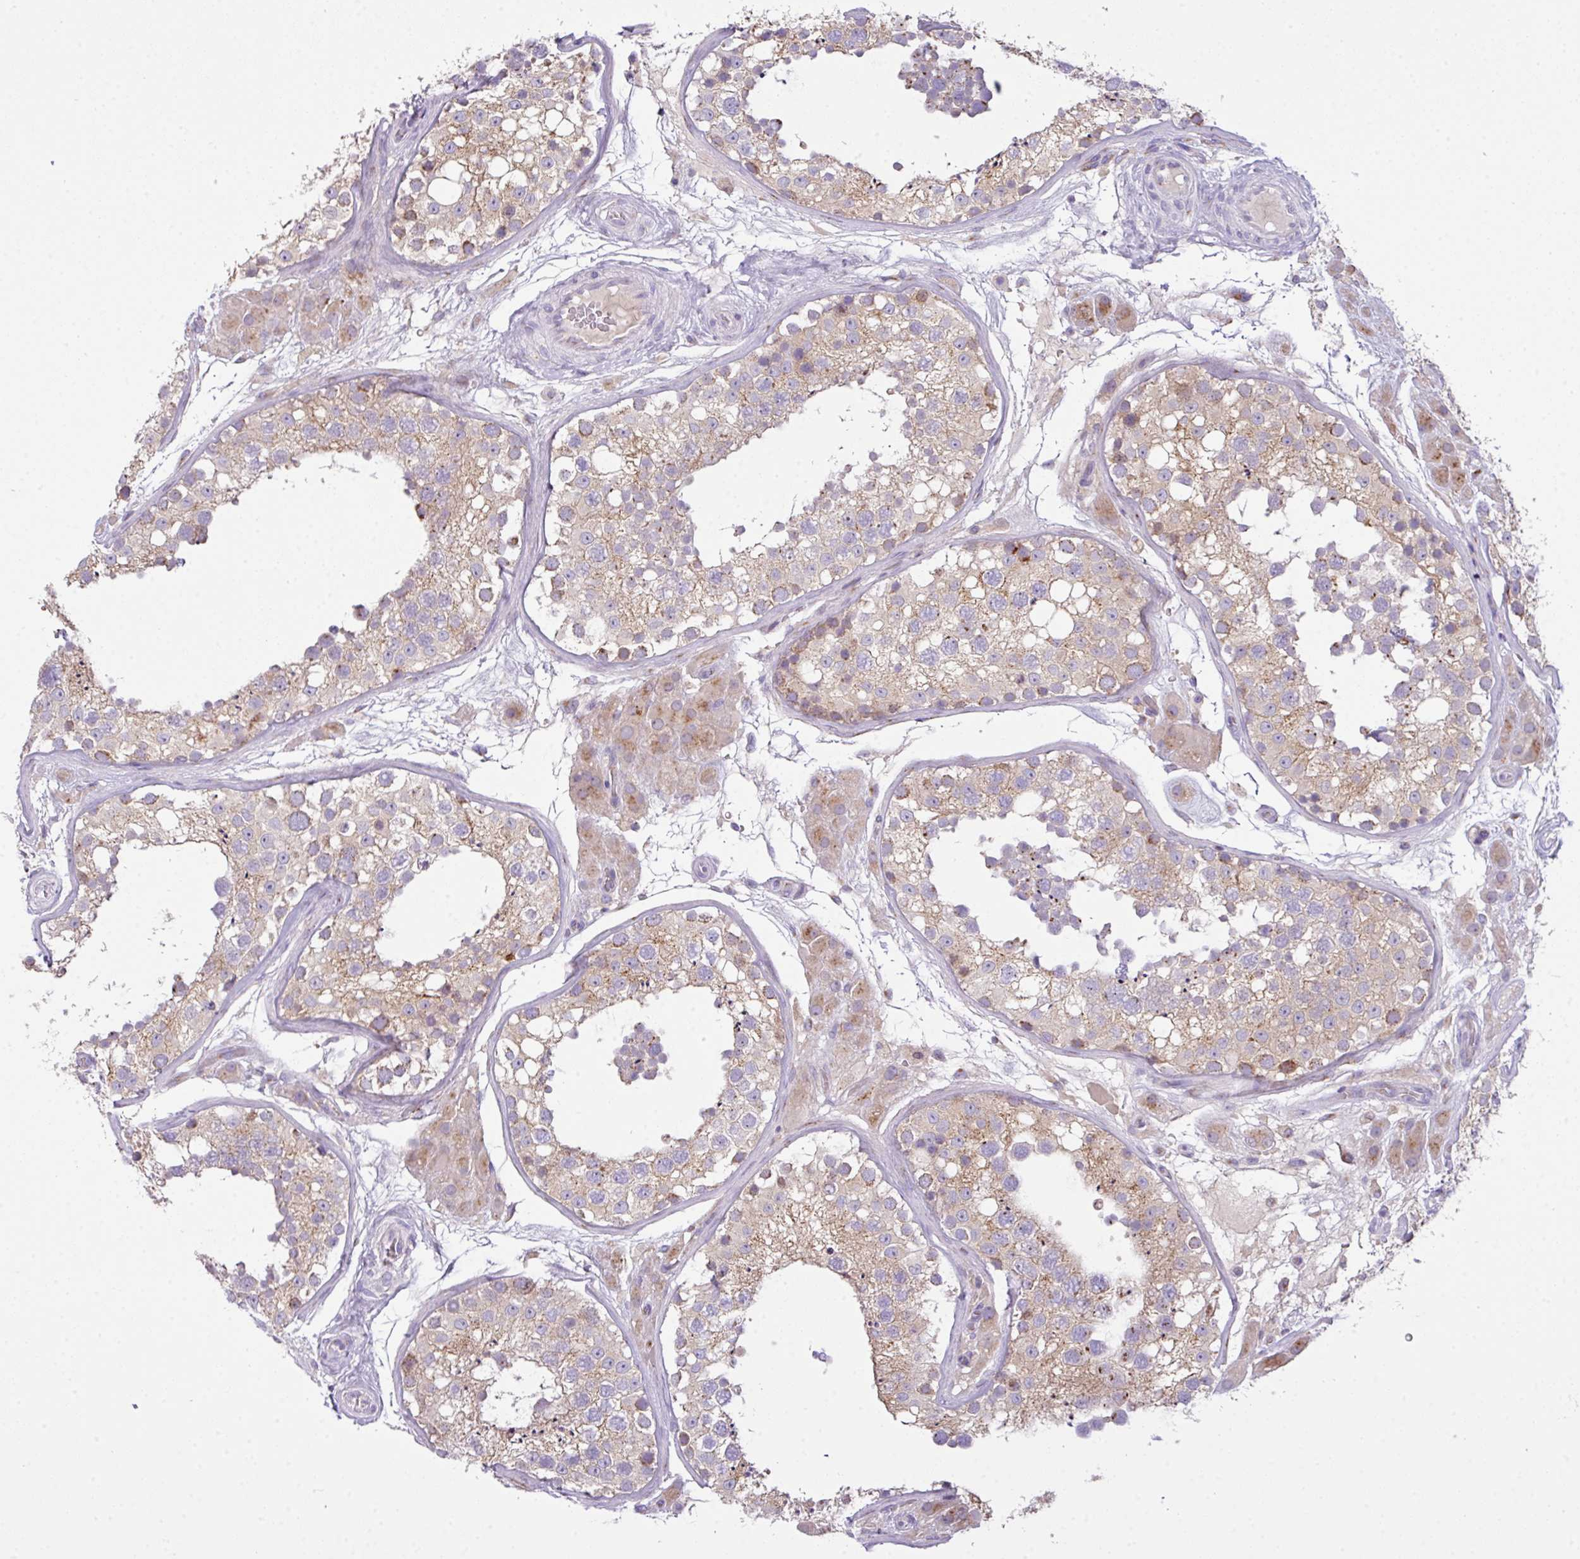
{"staining": {"intensity": "weak", "quantity": ">75%", "location": "cytoplasmic/membranous"}, "tissue": "testis", "cell_type": "Cells in seminiferous ducts", "image_type": "normal", "snomed": [{"axis": "morphology", "description": "Normal tissue, NOS"}, {"axis": "topography", "description": "Testis"}], "caption": "The micrograph exhibits a brown stain indicating the presence of a protein in the cytoplasmic/membranous of cells in seminiferous ducts in testis. (IHC, brightfield microscopy, high magnification).", "gene": "VTI1A", "patient": {"sex": "male", "age": 26}}